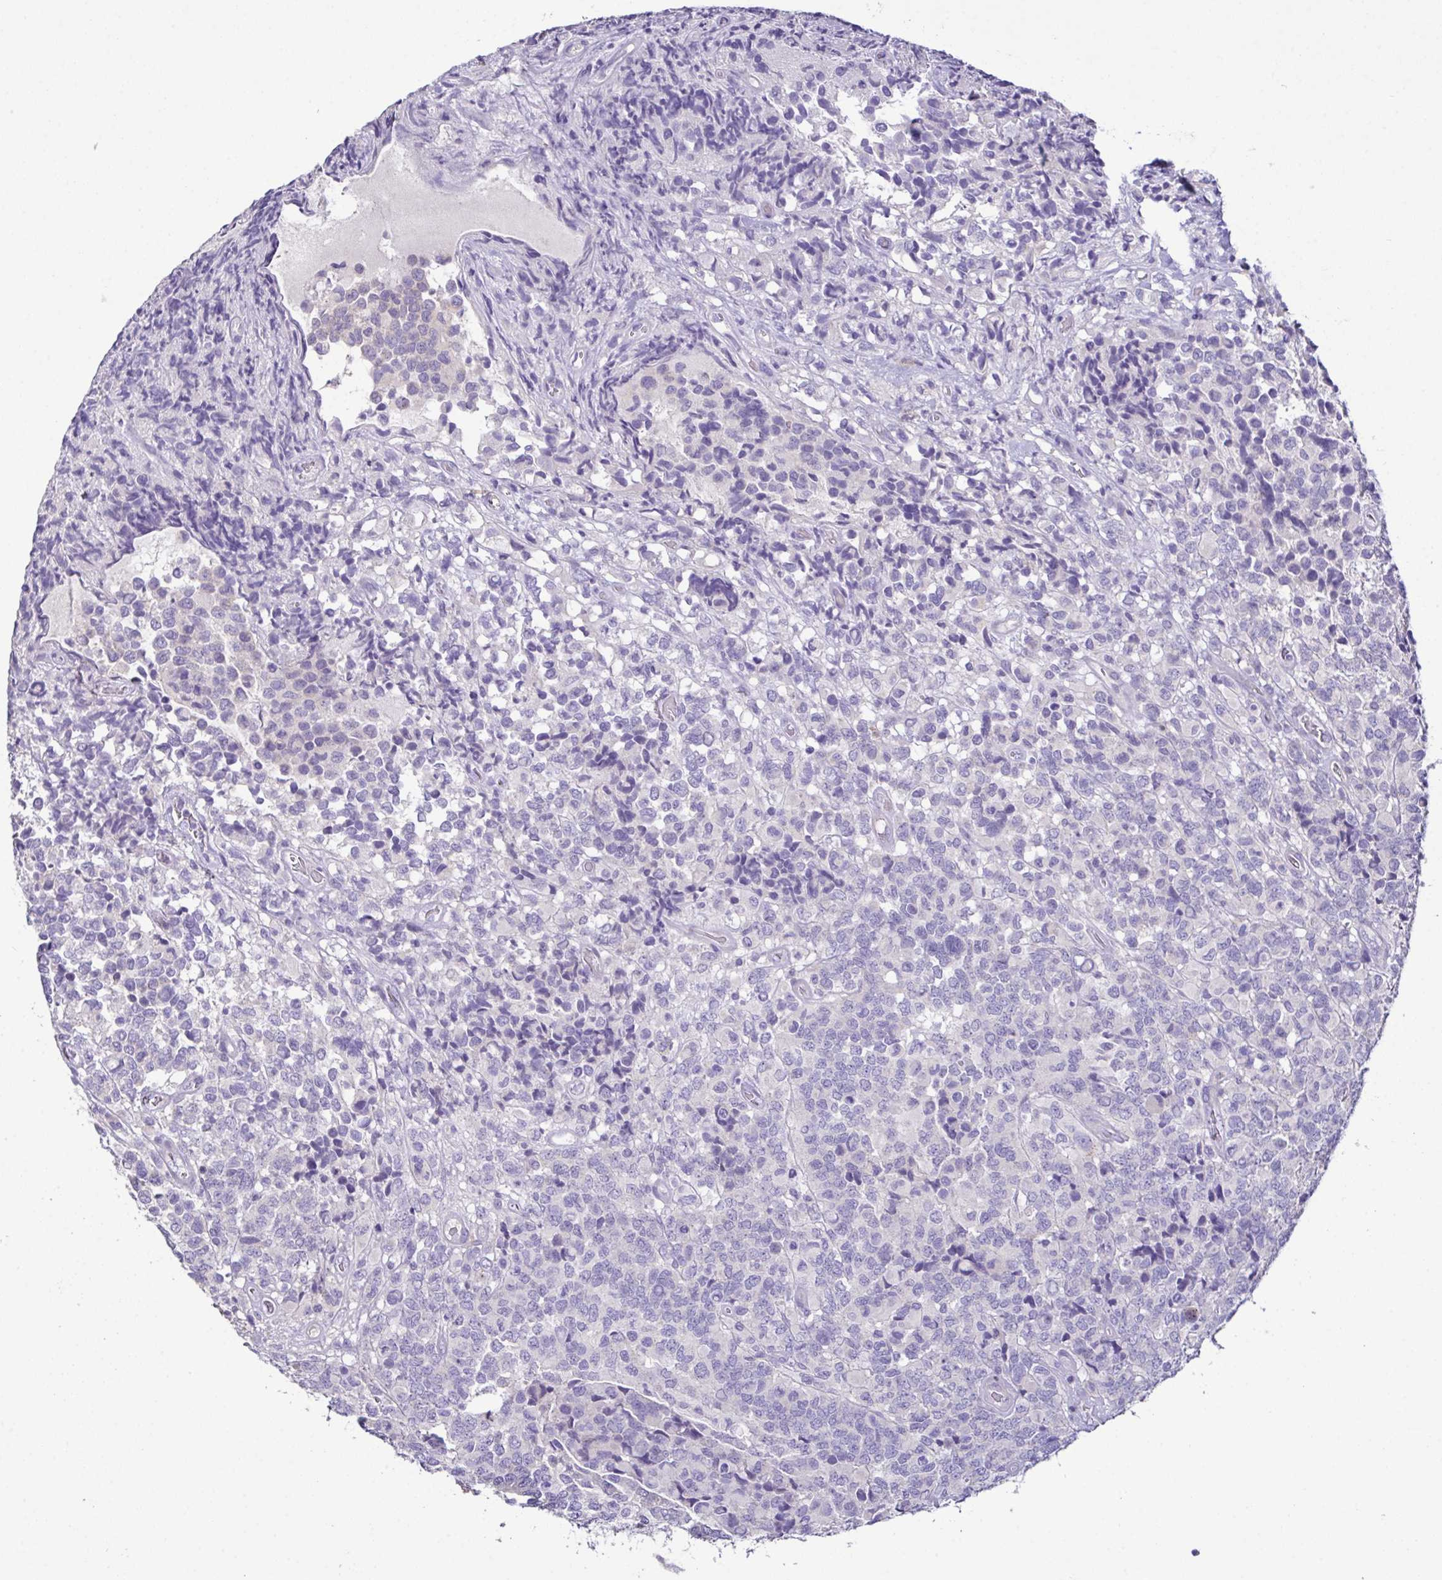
{"staining": {"intensity": "negative", "quantity": "none", "location": "none"}, "tissue": "glioma", "cell_type": "Tumor cells", "image_type": "cancer", "snomed": [{"axis": "morphology", "description": "Glioma, malignant, High grade"}, {"axis": "topography", "description": "Brain"}], "caption": "Immunohistochemistry (IHC) histopathology image of human malignant high-grade glioma stained for a protein (brown), which displays no positivity in tumor cells.", "gene": "MARCO", "patient": {"sex": "male", "age": 39}}